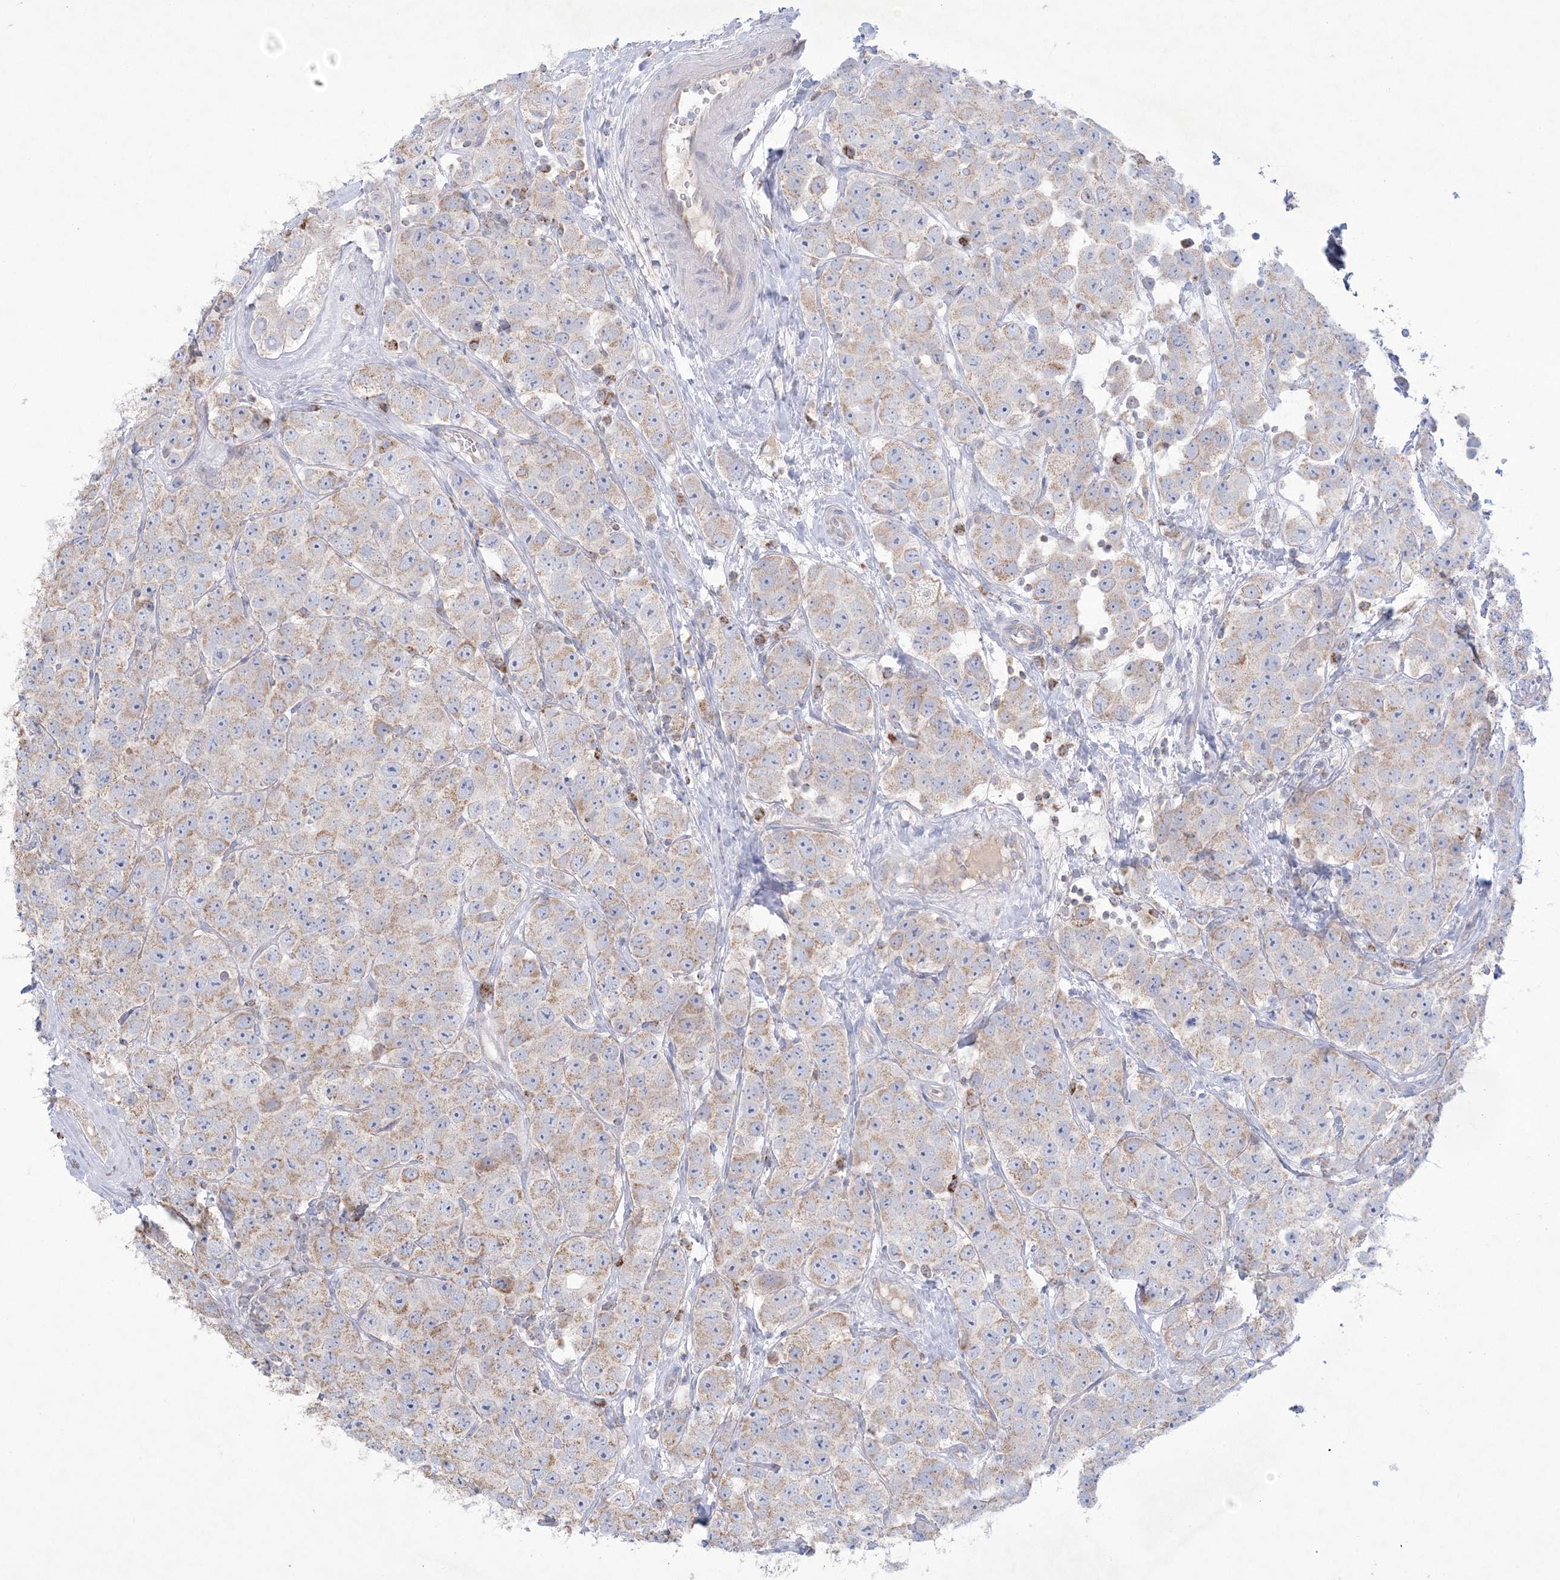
{"staining": {"intensity": "weak", "quantity": ">75%", "location": "cytoplasmic/membranous"}, "tissue": "testis cancer", "cell_type": "Tumor cells", "image_type": "cancer", "snomed": [{"axis": "morphology", "description": "Seminoma, NOS"}, {"axis": "topography", "description": "Testis"}], "caption": "Weak cytoplasmic/membranous positivity for a protein is present in approximately >75% of tumor cells of testis cancer (seminoma) using immunohistochemistry (IHC).", "gene": "KCTD6", "patient": {"sex": "male", "age": 28}}